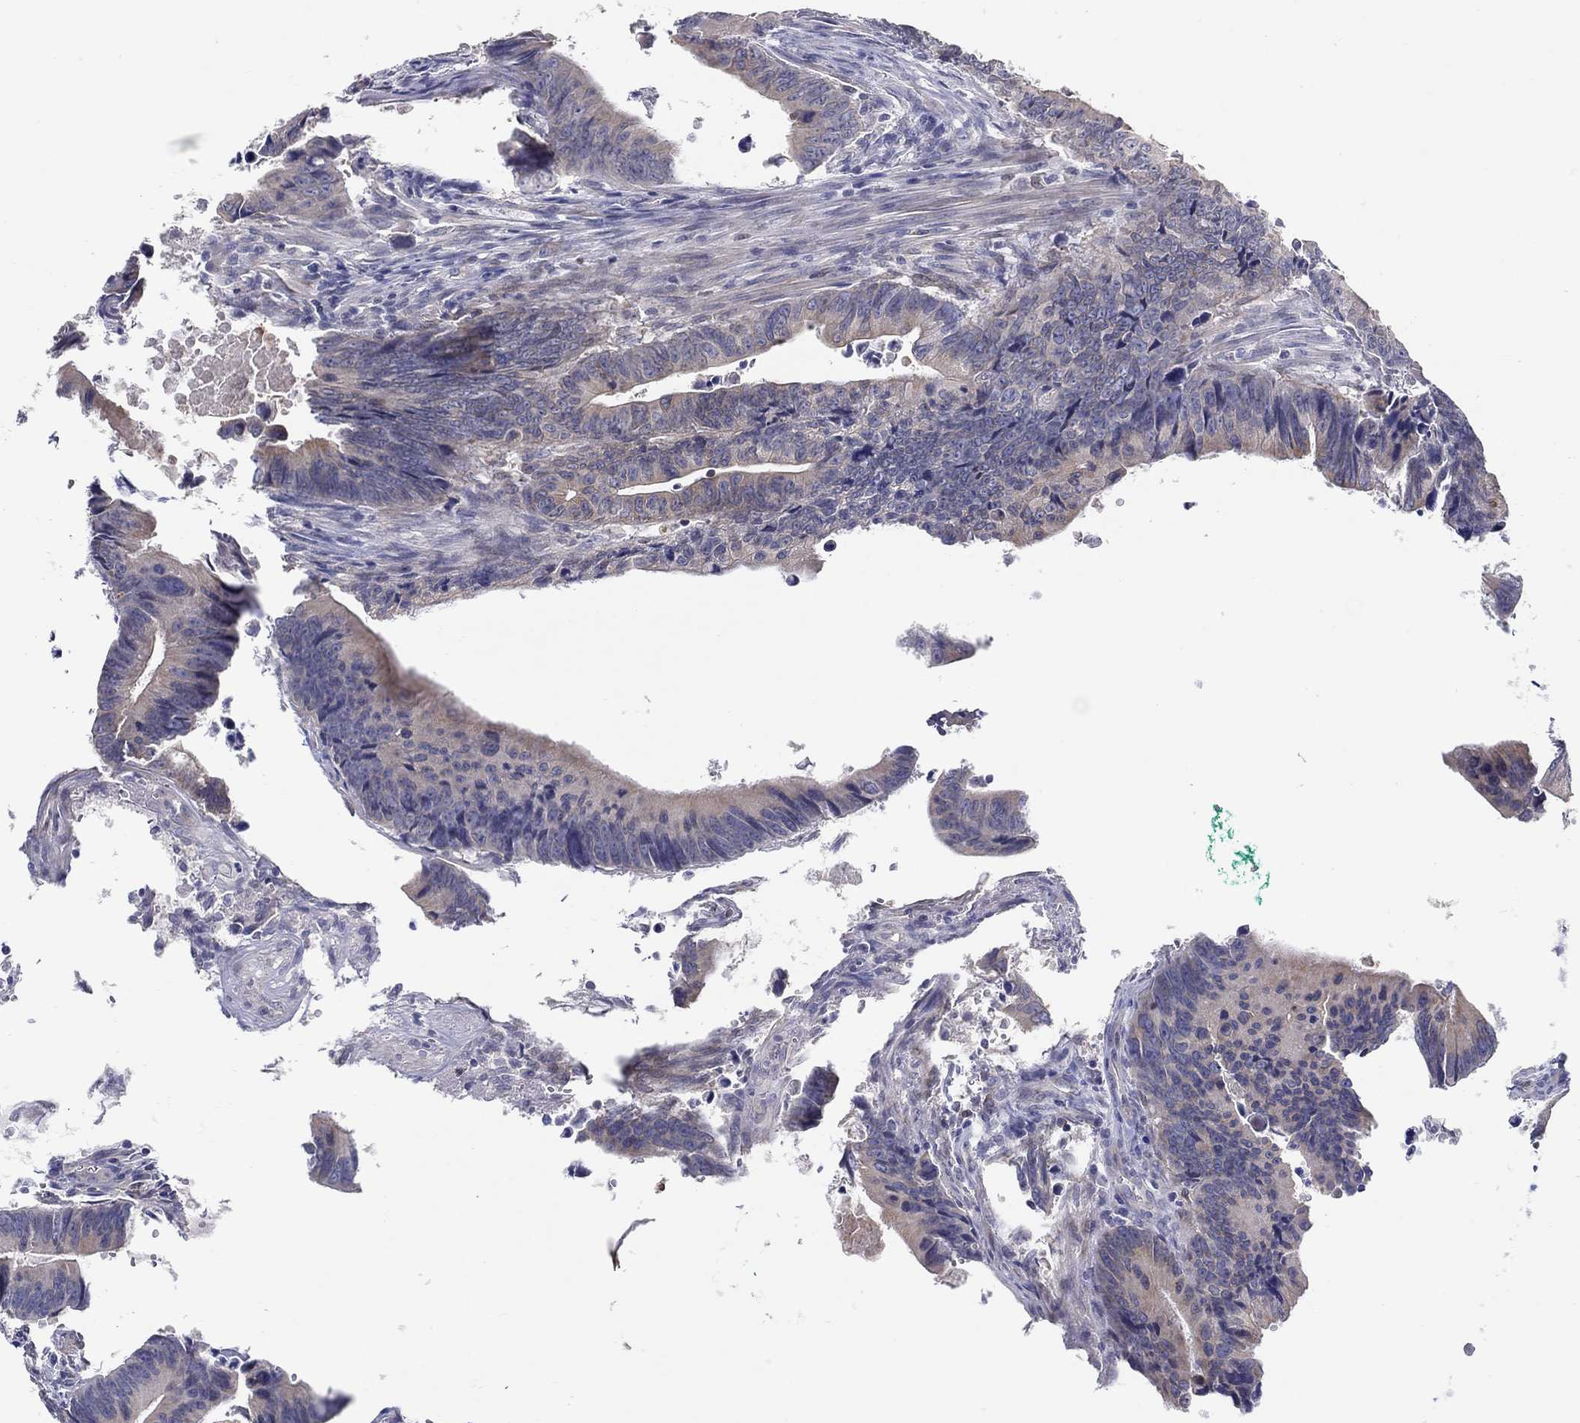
{"staining": {"intensity": "weak", "quantity": "<25%", "location": "cytoplasmic/membranous"}, "tissue": "colorectal cancer", "cell_type": "Tumor cells", "image_type": "cancer", "snomed": [{"axis": "morphology", "description": "Adenocarcinoma, NOS"}, {"axis": "topography", "description": "Colon"}], "caption": "The histopathology image shows no significant positivity in tumor cells of adenocarcinoma (colorectal).", "gene": "ERMP1", "patient": {"sex": "female", "age": 87}}